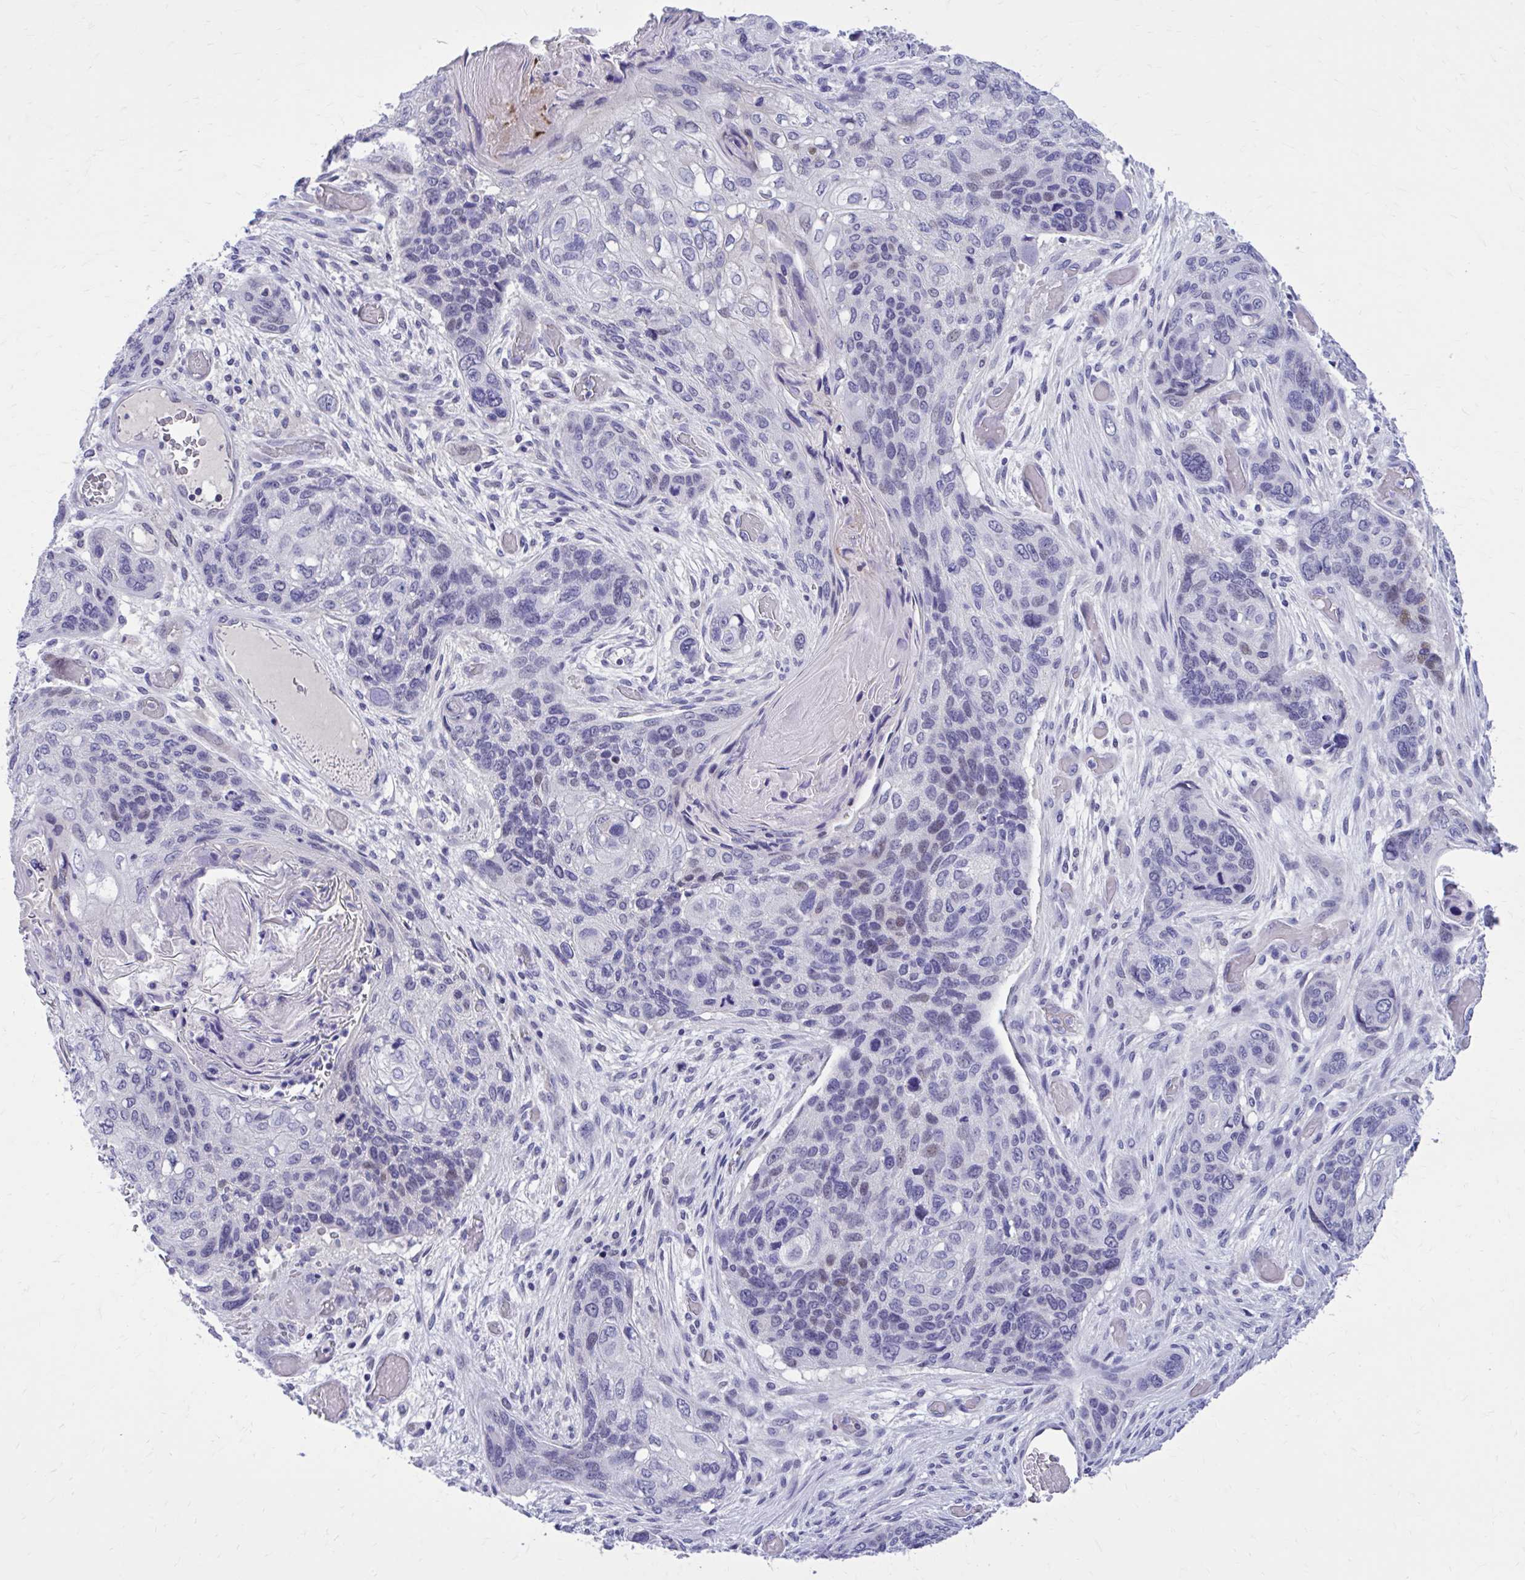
{"staining": {"intensity": "negative", "quantity": "none", "location": "none"}, "tissue": "lung cancer", "cell_type": "Tumor cells", "image_type": "cancer", "snomed": [{"axis": "morphology", "description": "Squamous cell carcinoma, NOS"}, {"axis": "morphology", "description": "Squamous cell carcinoma, metastatic, NOS"}, {"axis": "topography", "description": "Lymph node"}, {"axis": "topography", "description": "Lung"}], "caption": "High magnification brightfield microscopy of lung cancer (metastatic squamous cell carcinoma) stained with DAB (brown) and counterstained with hematoxylin (blue): tumor cells show no significant expression.", "gene": "ZBTB25", "patient": {"sex": "male", "age": 41}}